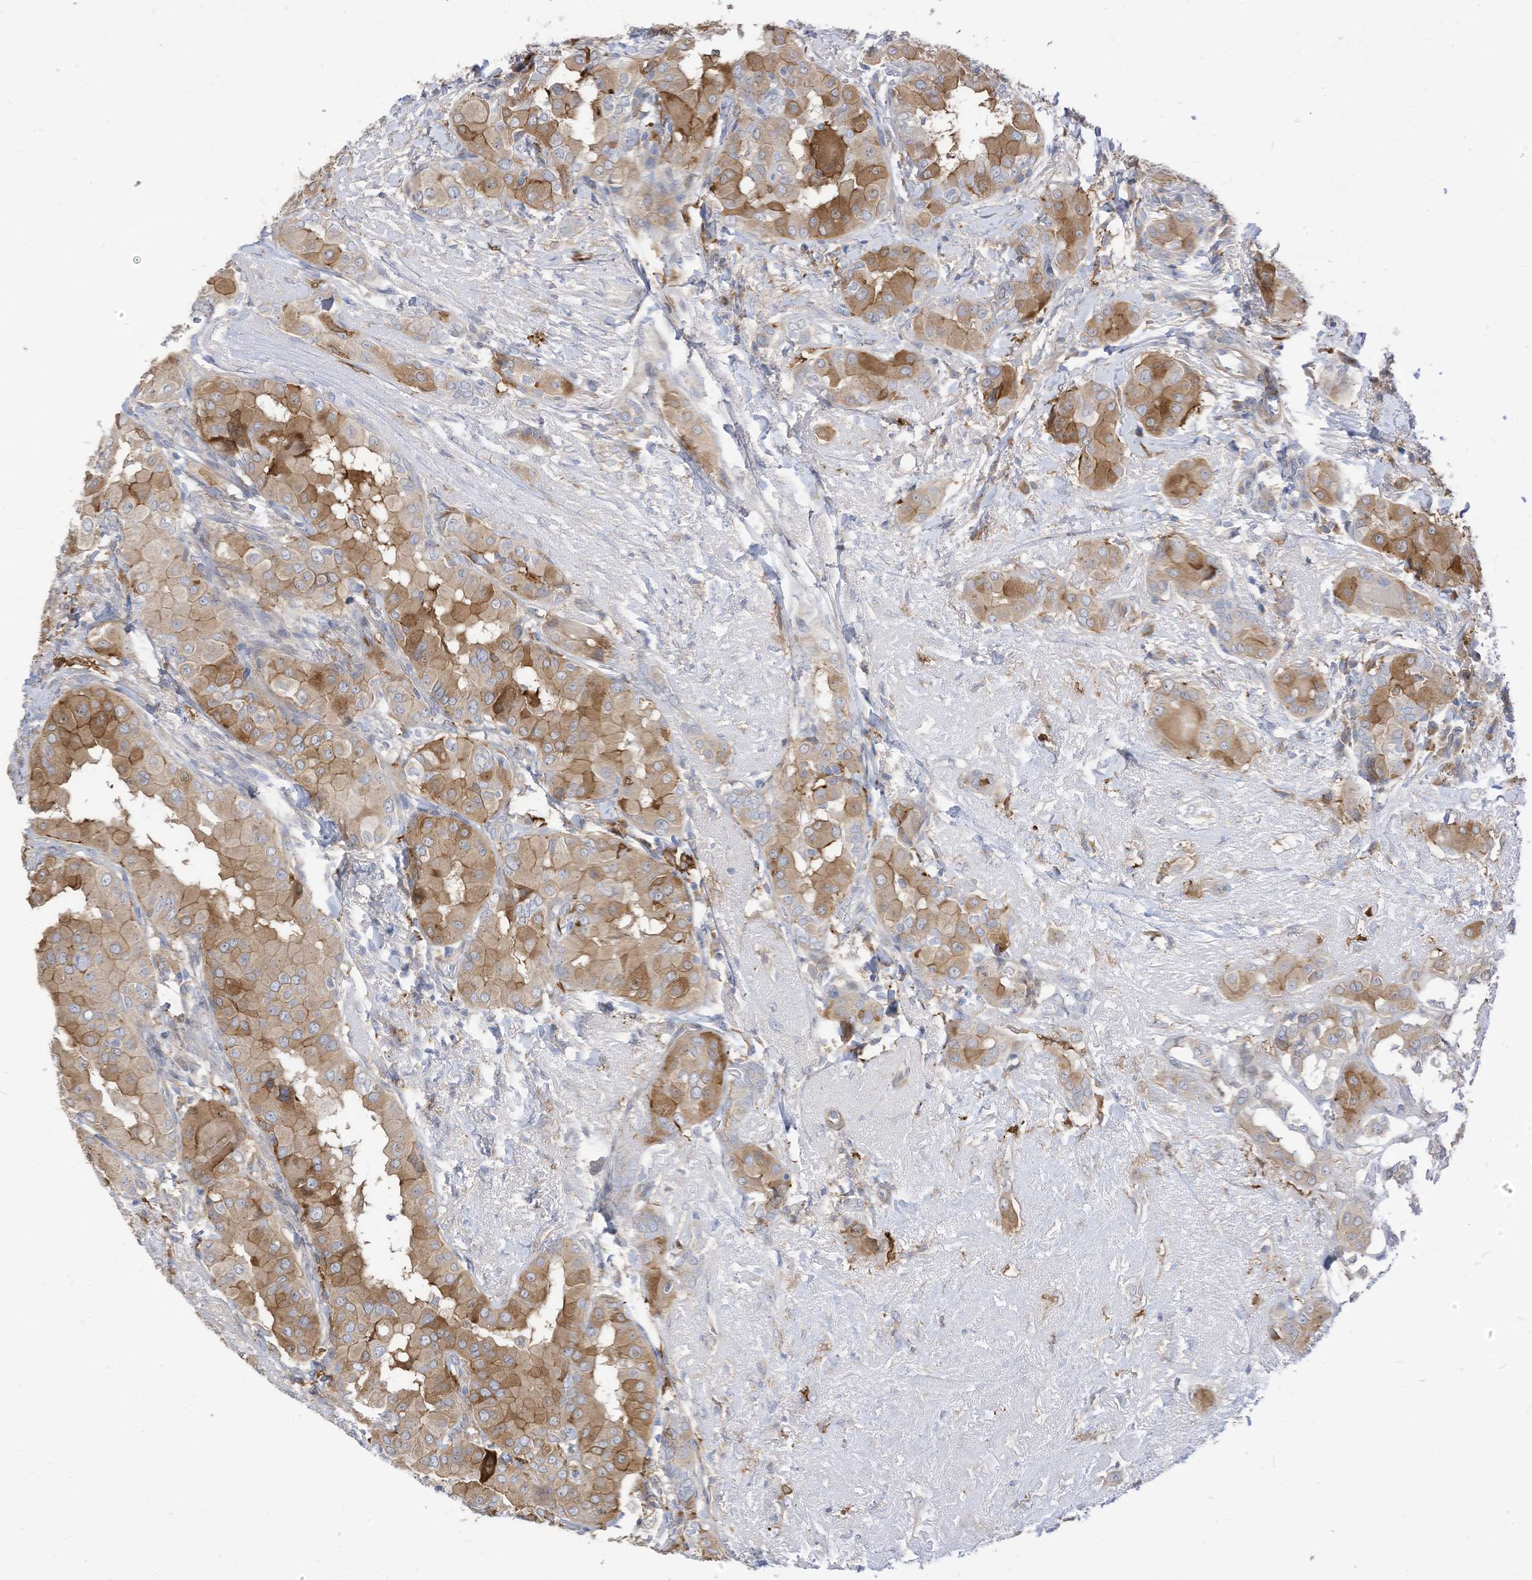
{"staining": {"intensity": "moderate", "quantity": ">75%", "location": "cytoplasmic/membranous"}, "tissue": "thyroid cancer", "cell_type": "Tumor cells", "image_type": "cancer", "snomed": [{"axis": "morphology", "description": "Papillary adenocarcinoma, NOS"}, {"axis": "topography", "description": "Thyroid gland"}], "caption": "Approximately >75% of tumor cells in thyroid cancer exhibit moderate cytoplasmic/membranous protein staining as visualized by brown immunohistochemical staining.", "gene": "ATP13A1", "patient": {"sex": "male", "age": 33}}